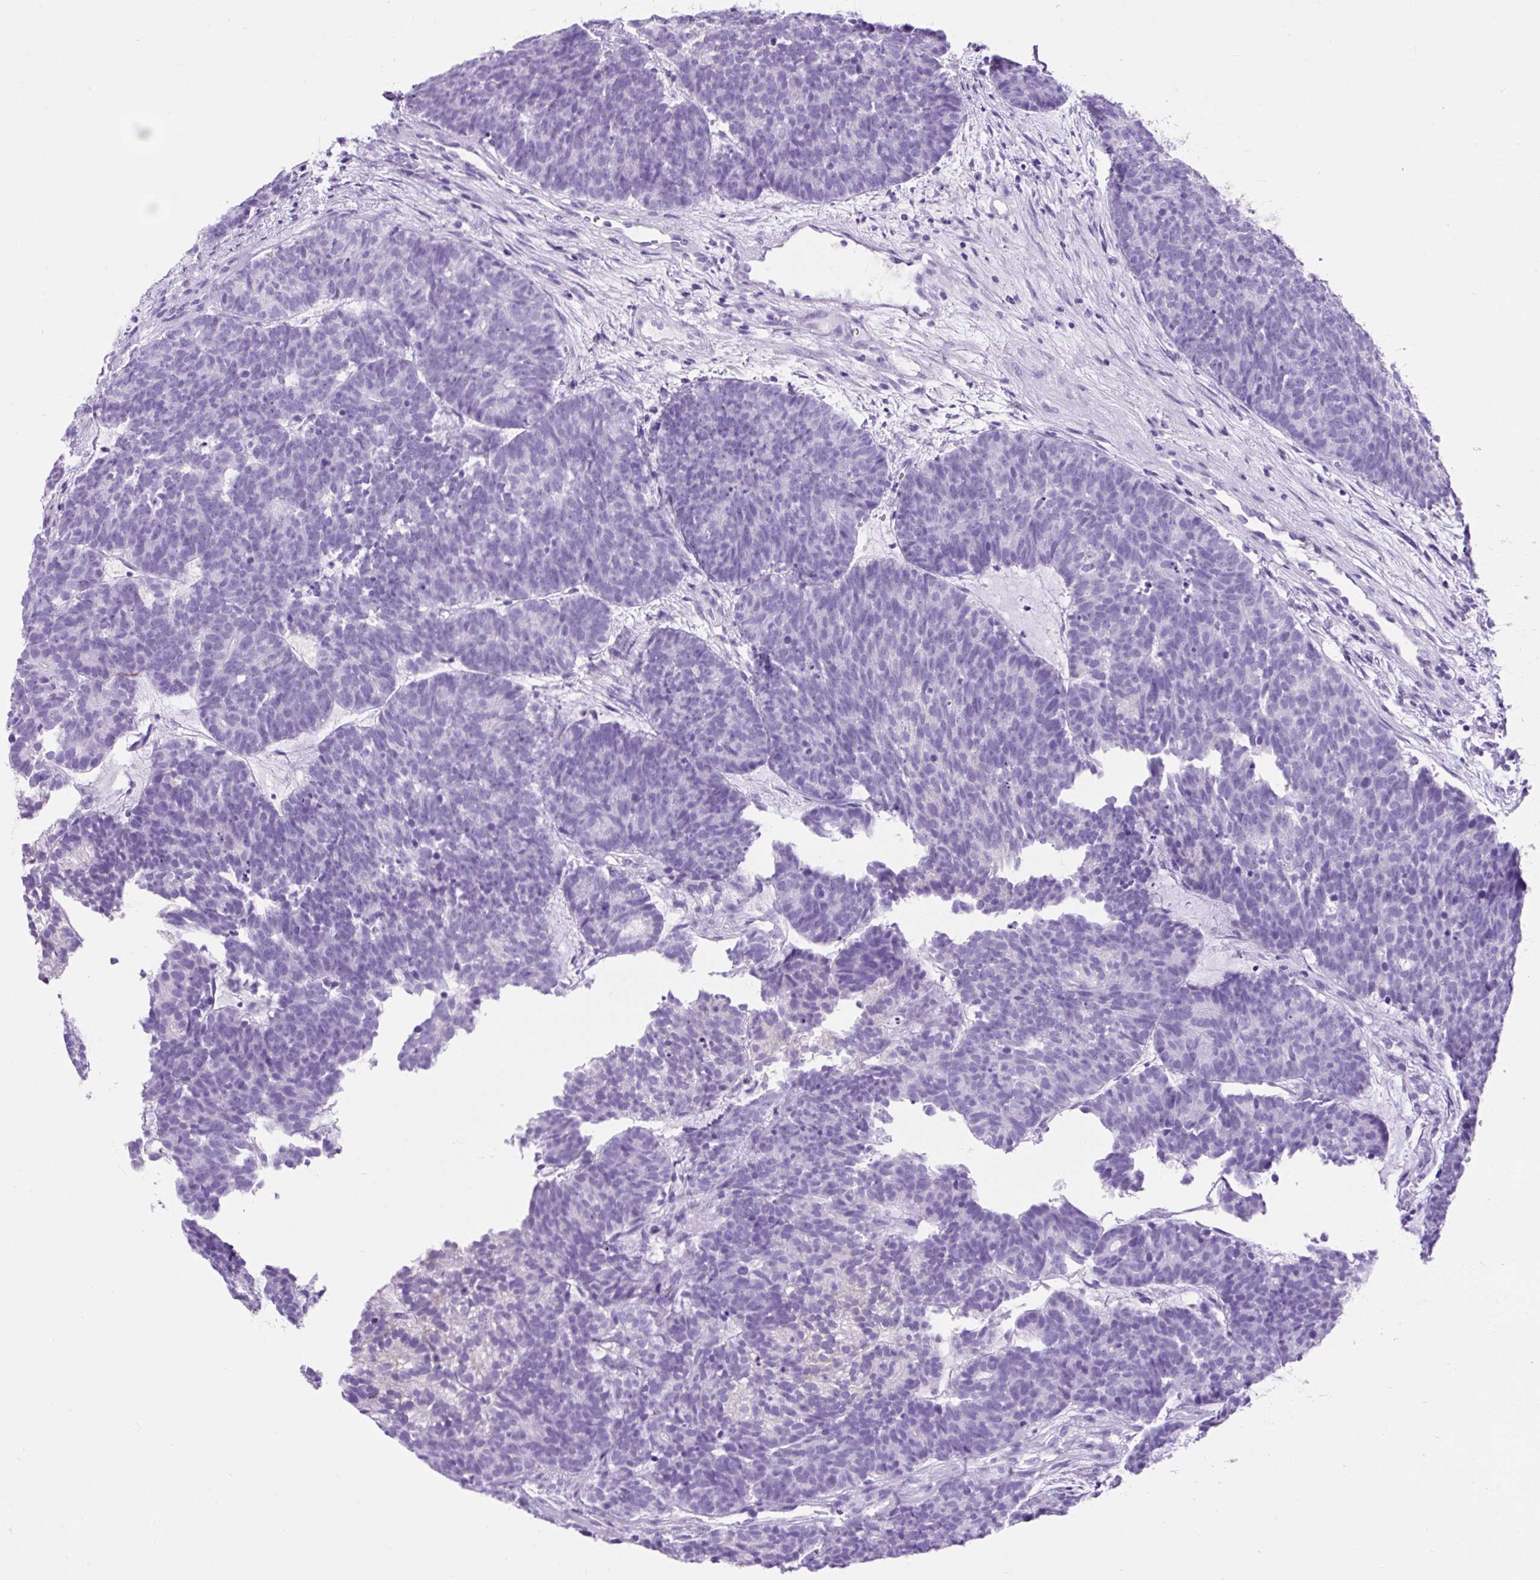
{"staining": {"intensity": "negative", "quantity": "none", "location": "none"}, "tissue": "head and neck cancer", "cell_type": "Tumor cells", "image_type": "cancer", "snomed": [{"axis": "morphology", "description": "Adenocarcinoma, NOS"}, {"axis": "topography", "description": "Head-Neck"}], "caption": "Immunohistochemical staining of human adenocarcinoma (head and neck) shows no significant positivity in tumor cells.", "gene": "KRT12", "patient": {"sex": "female", "age": 81}}